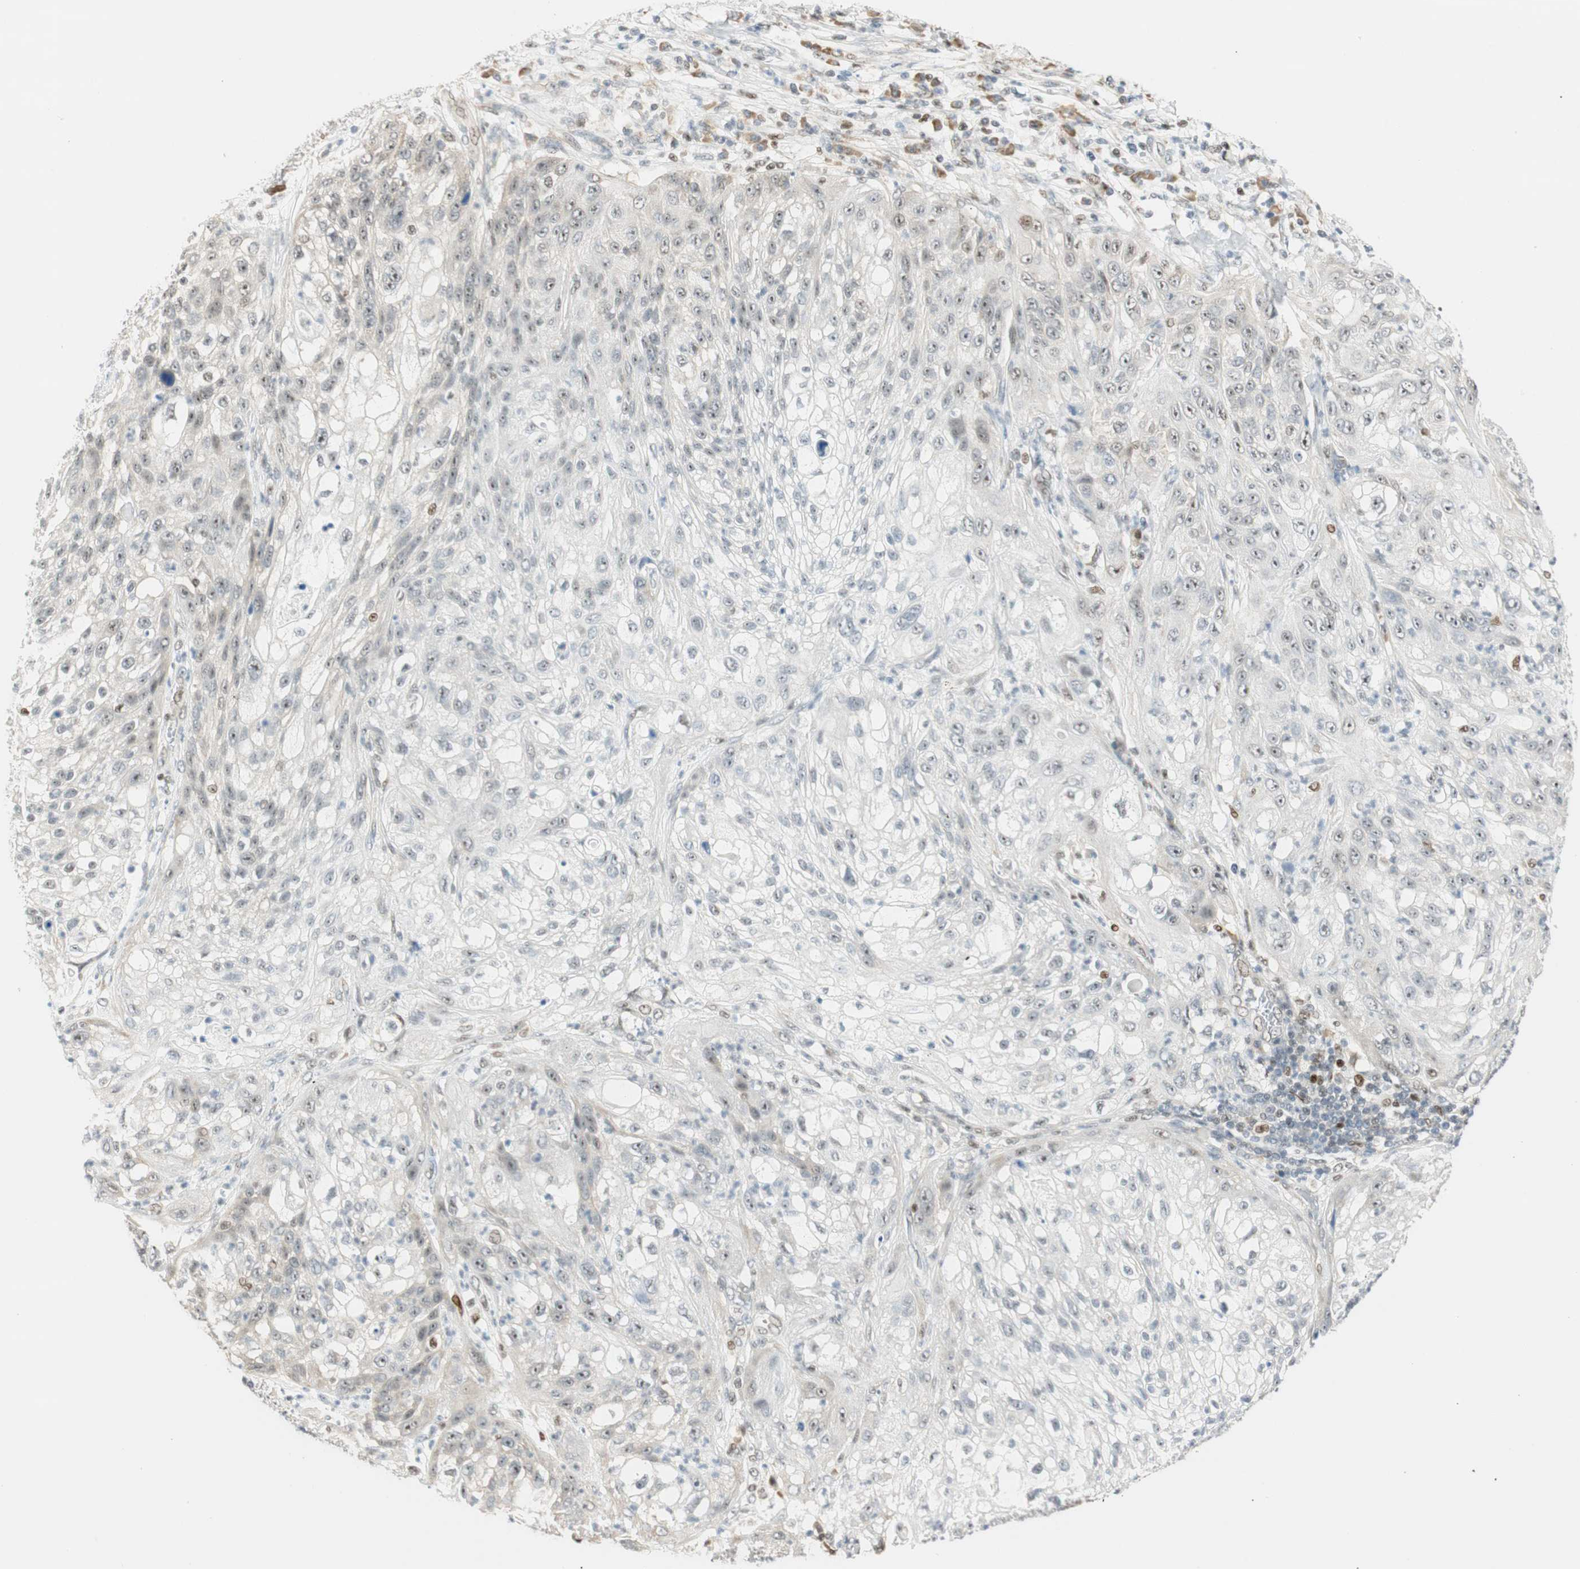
{"staining": {"intensity": "negative", "quantity": "none", "location": "none"}, "tissue": "lung cancer", "cell_type": "Tumor cells", "image_type": "cancer", "snomed": [{"axis": "morphology", "description": "Inflammation, NOS"}, {"axis": "morphology", "description": "Squamous cell carcinoma, NOS"}, {"axis": "topography", "description": "Lymph node"}, {"axis": "topography", "description": "Soft tissue"}, {"axis": "topography", "description": "Lung"}], "caption": "Squamous cell carcinoma (lung) was stained to show a protein in brown. There is no significant expression in tumor cells. (DAB IHC with hematoxylin counter stain).", "gene": "MSX2", "patient": {"sex": "male", "age": 66}}